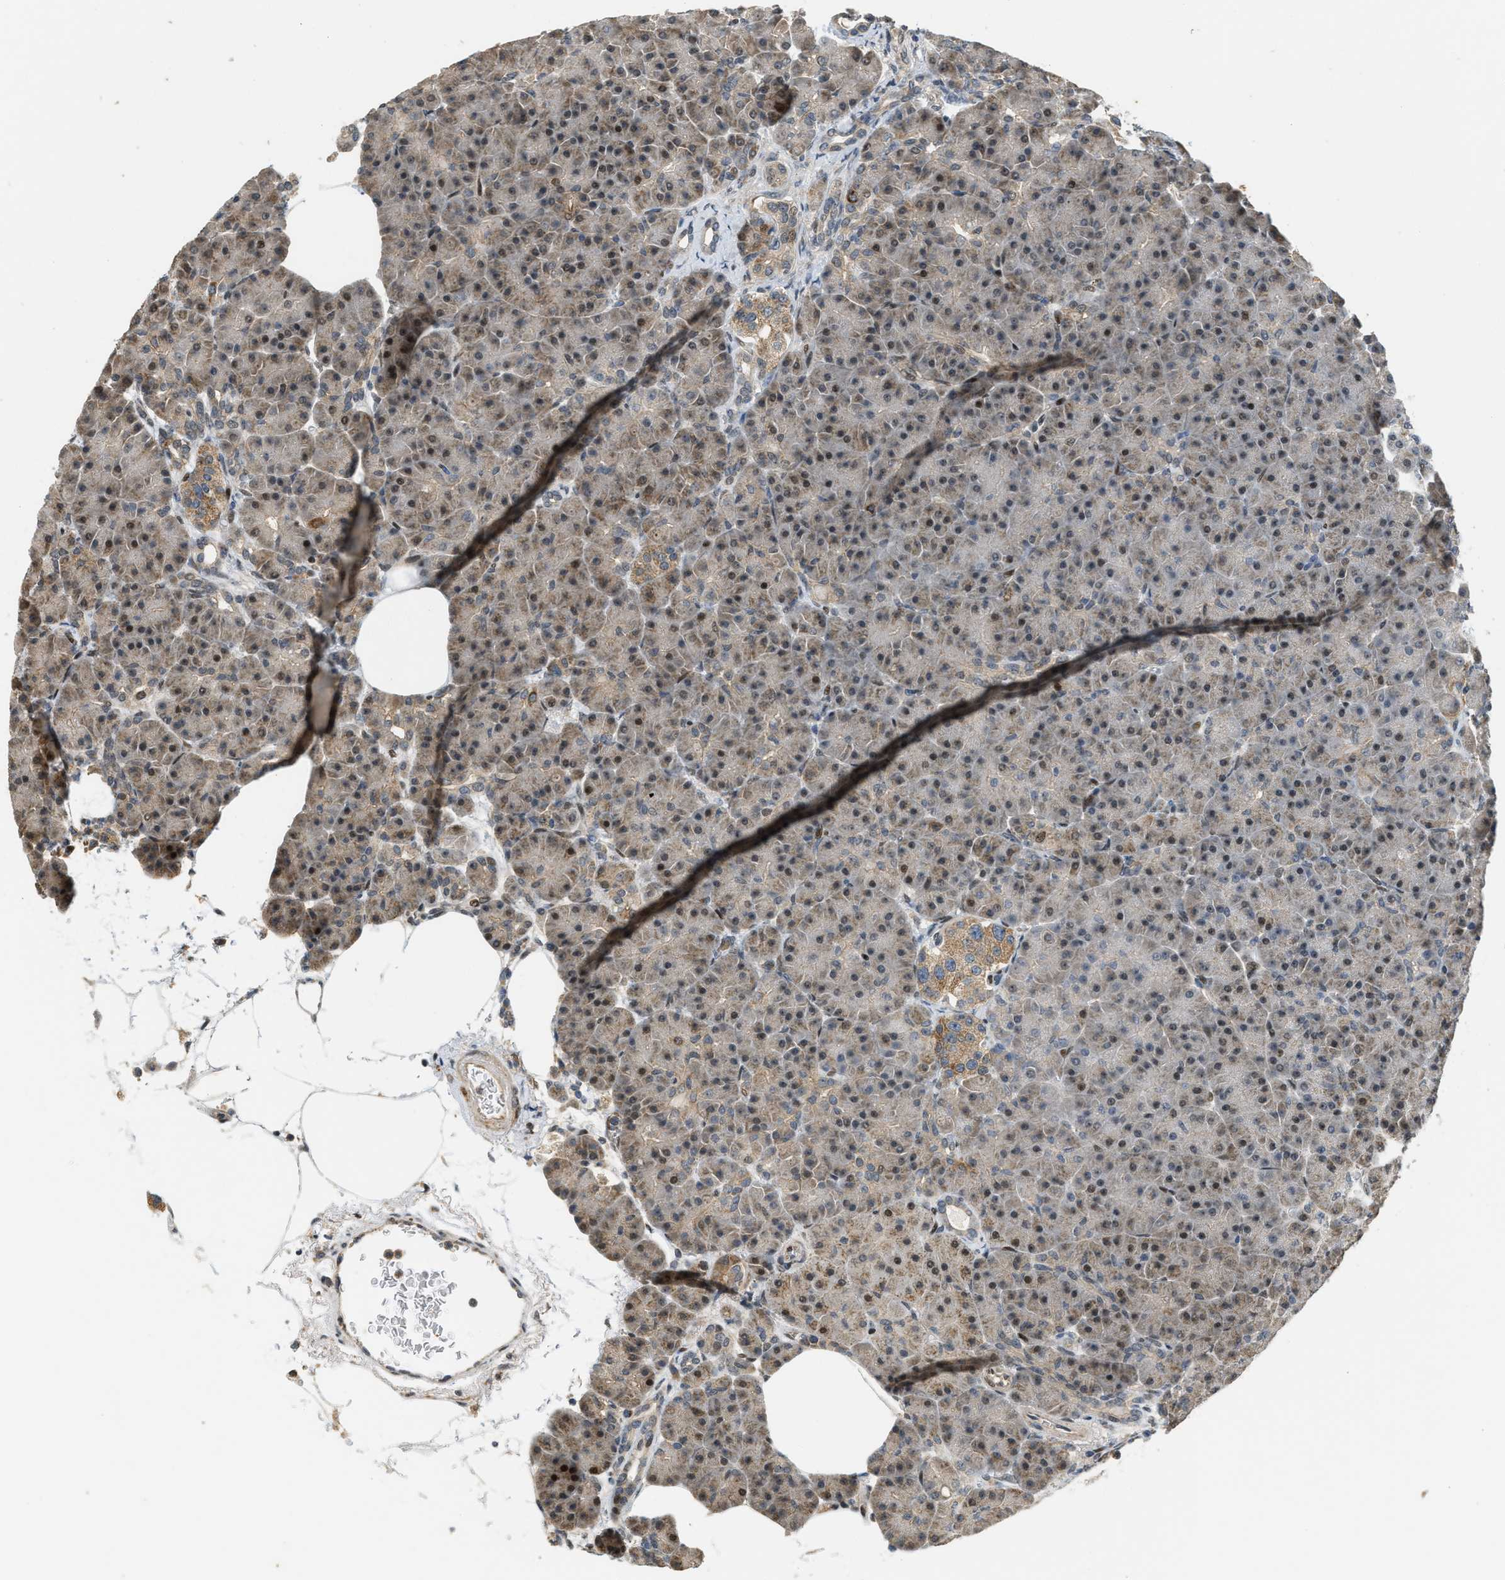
{"staining": {"intensity": "moderate", "quantity": "25%-75%", "location": "cytoplasmic/membranous,nuclear"}, "tissue": "pancreas", "cell_type": "Exocrine glandular cells", "image_type": "normal", "snomed": [{"axis": "morphology", "description": "Normal tissue, NOS"}, {"axis": "topography", "description": "Pancreas"}], "caption": "Immunohistochemistry (IHC) (DAB (3,3'-diaminobenzidine)) staining of benign pancreas shows moderate cytoplasmic/membranous,nuclear protein staining in about 25%-75% of exocrine glandular cells.", "gene": "TRAPPC14", "patient": {"sex": "female", "age": 70}}